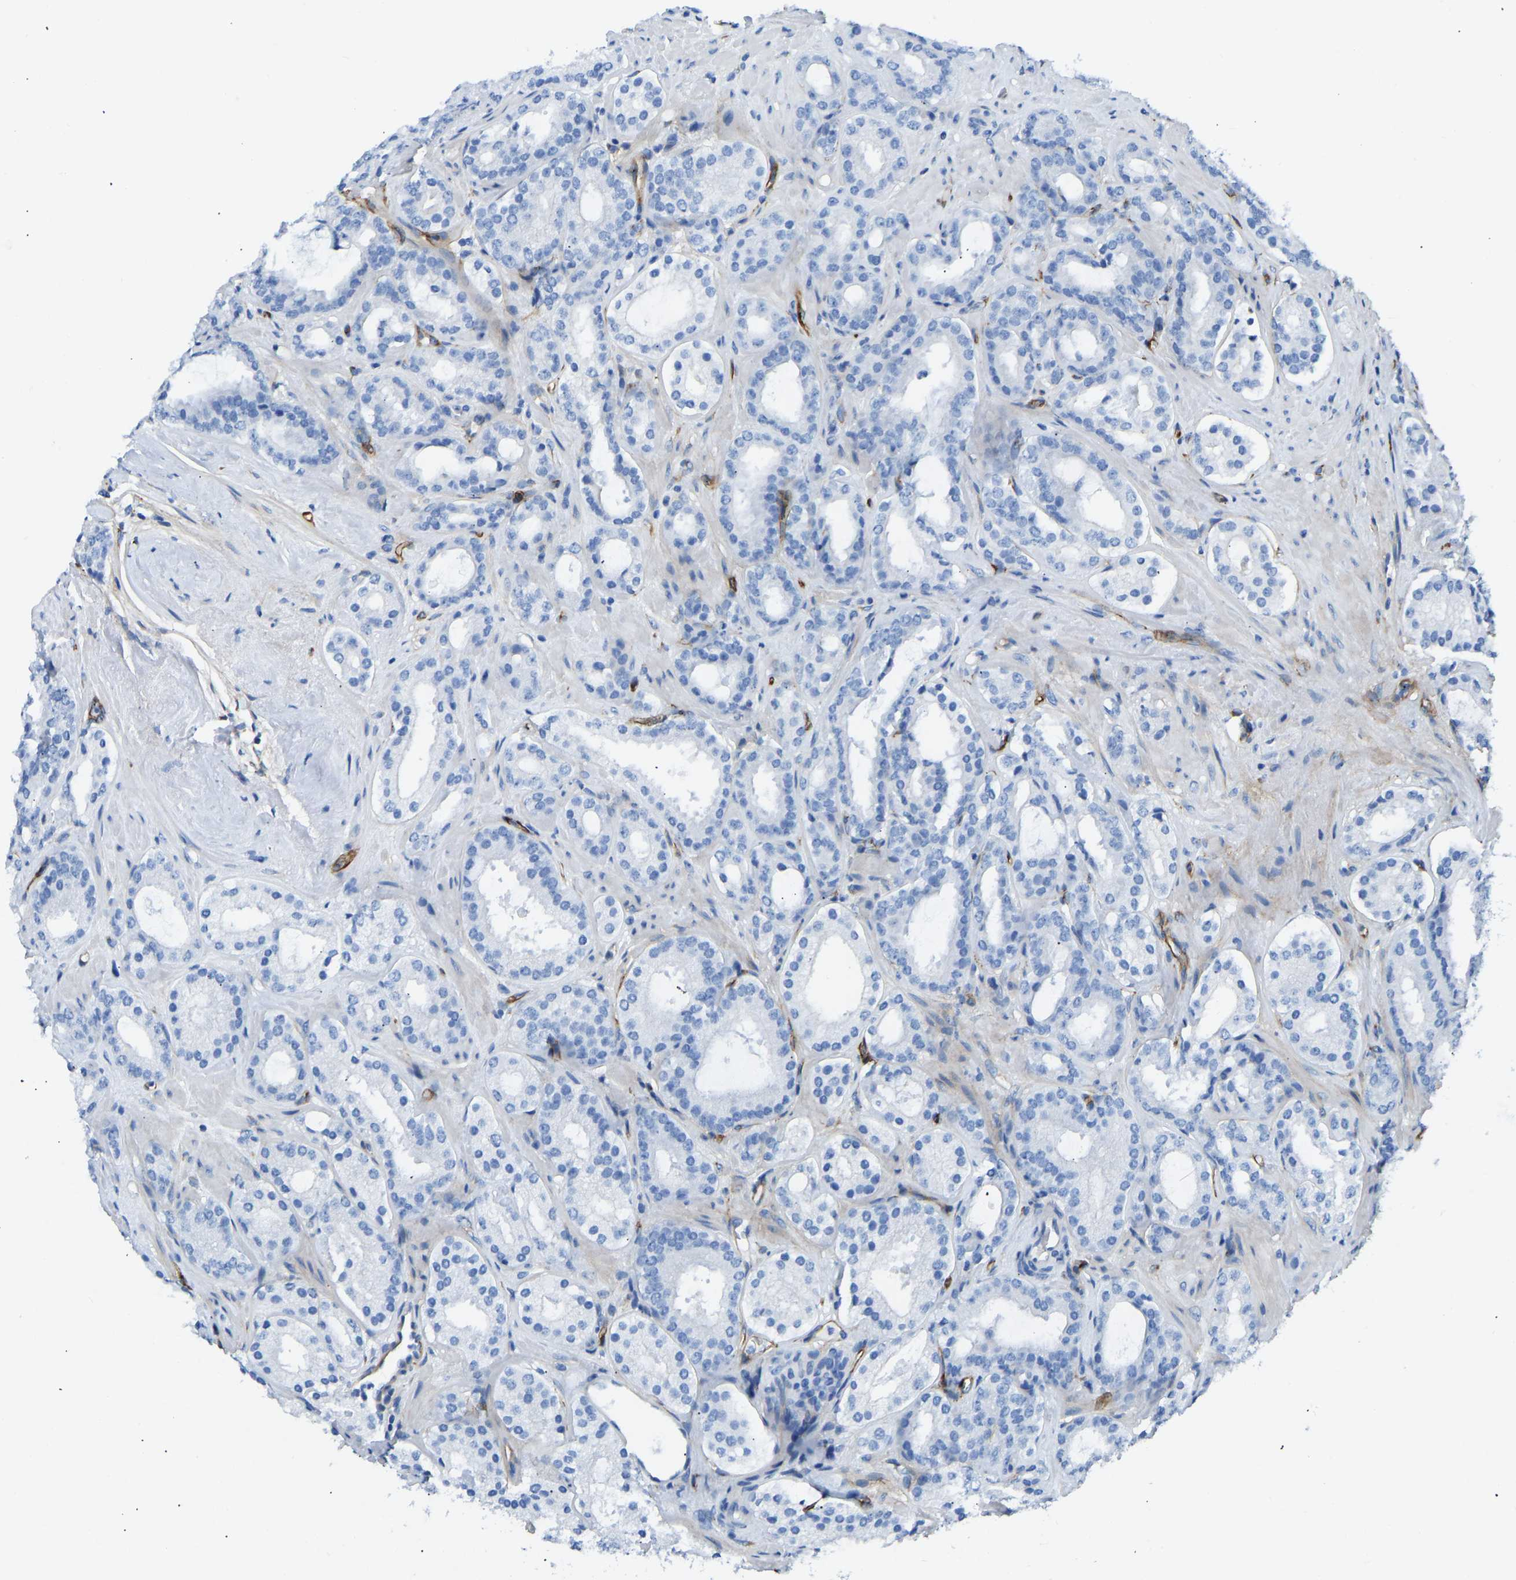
{"staining": {"intensity": "negative", "quantity": "none", "location": "none"}, "tissue": "prostate cancer", "cell_type": "Tumor cells", "image_type": "cancer", "snomed": [{"axis": "morphology", "description": "Adenocarcinoma, Low grade"}, {"axis": "topography", "description": "Prostate"}], "caption": "Tumor cells are negative for protein expression in human prostate cancer (low-grade adenocarcinoma). (DAB (3,3'-diaminobenzidine) immunohistochemistry (IHC) with hematoxylin counter stain).", "gene": "COL15A1", "patient": {"sex": "male", "age": 69}}